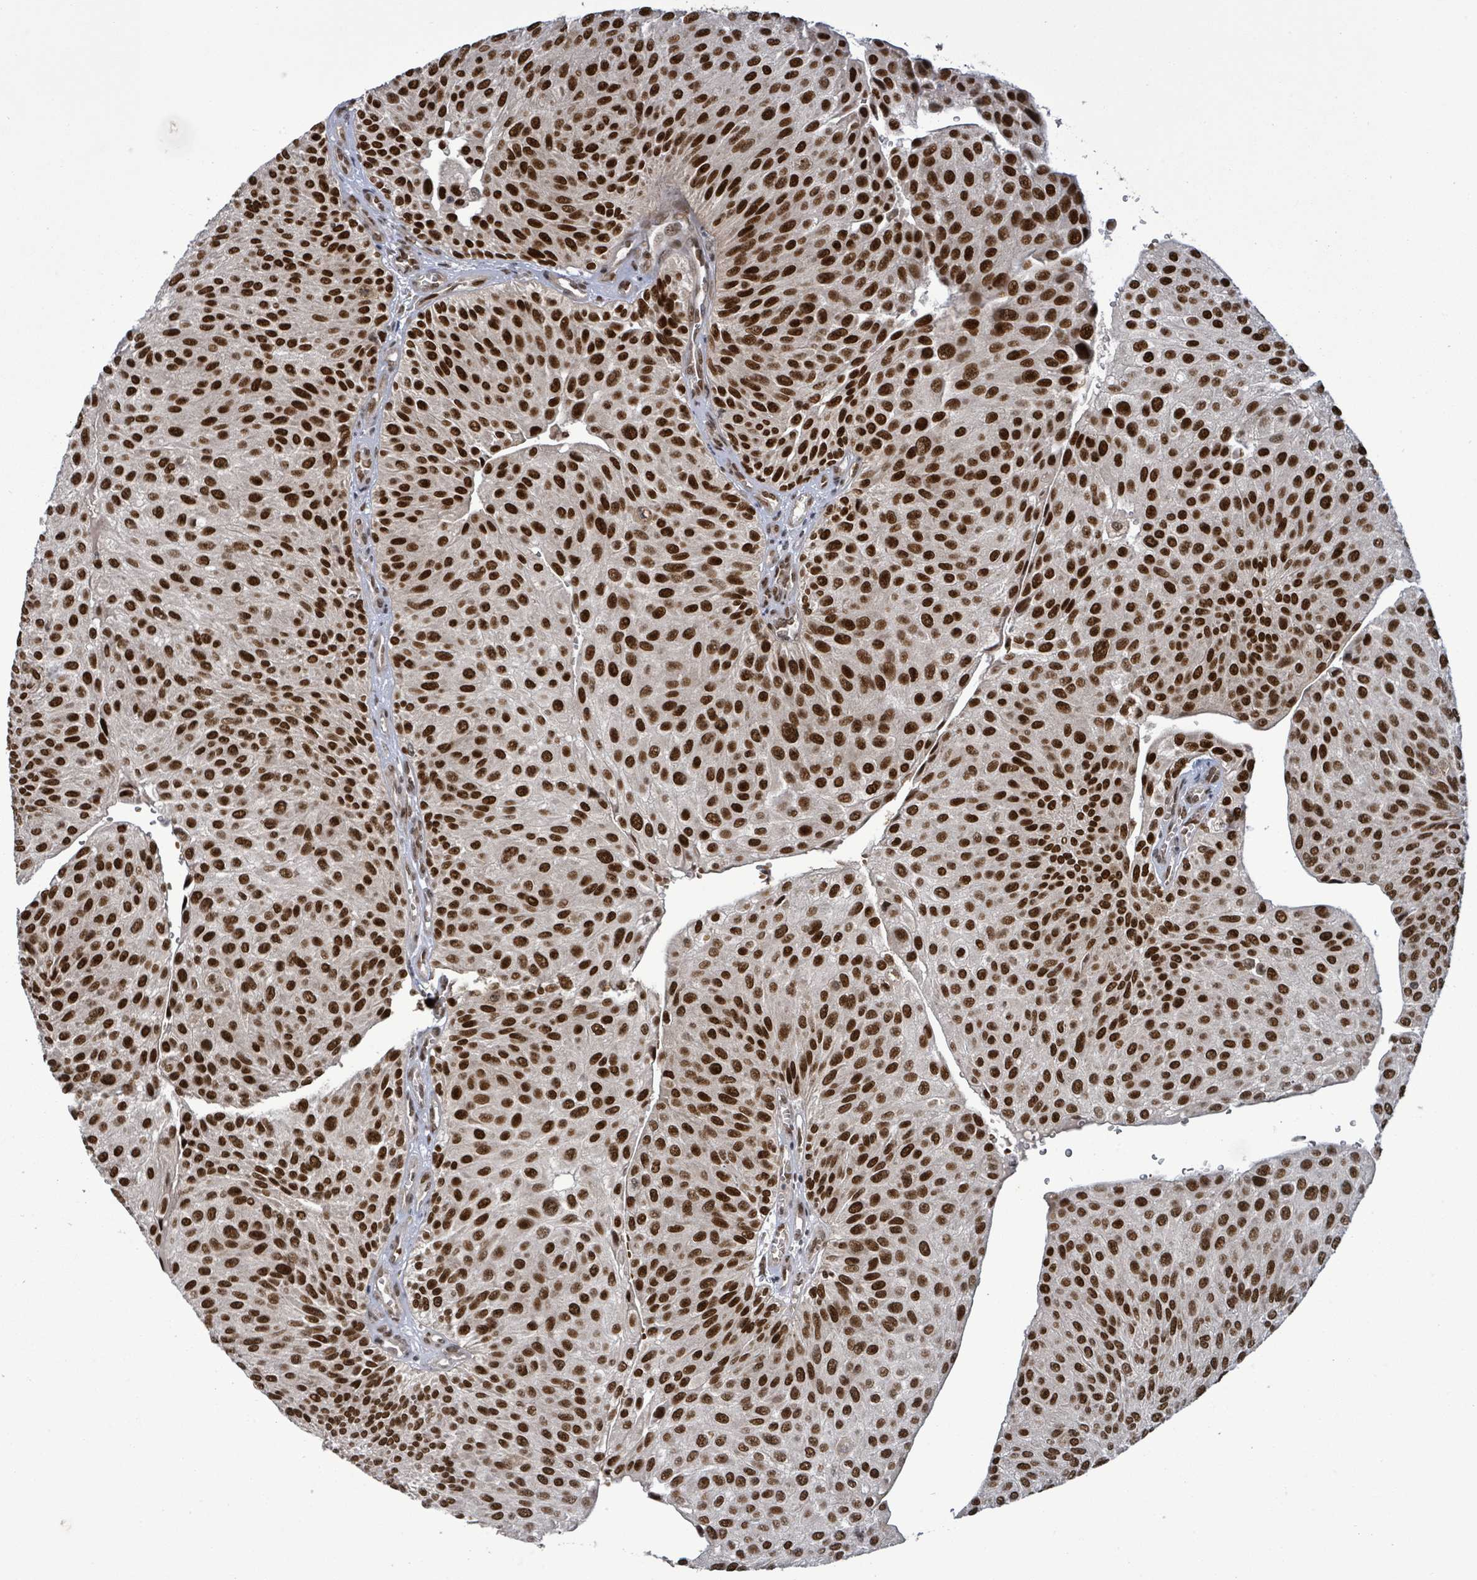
{"staining": {"intensity": "strong", "quantity": ">75%", "location": "nuclear"}, "tissue": "urothelial cancer", "cell_type": "Tumor cells", "image_type": "cancer", "snomed": [{"axis": "morphology", "description": "Urothelial carcinoma, NOS"}, {"axis": "topography", "description": "Urinary bladder"}], "caption": "High-magnification brightfield microscopy of urothelial cancer stained with DAB (3,3'-diaminobenzidine) (brown) and counterstained with hematoxylin (blue). tumor cells exhibit strong nuclear positivity is present in approximately>75% of cells.", "gene": "PATZ1", "patient": {"sex": "male", "age": 67}}